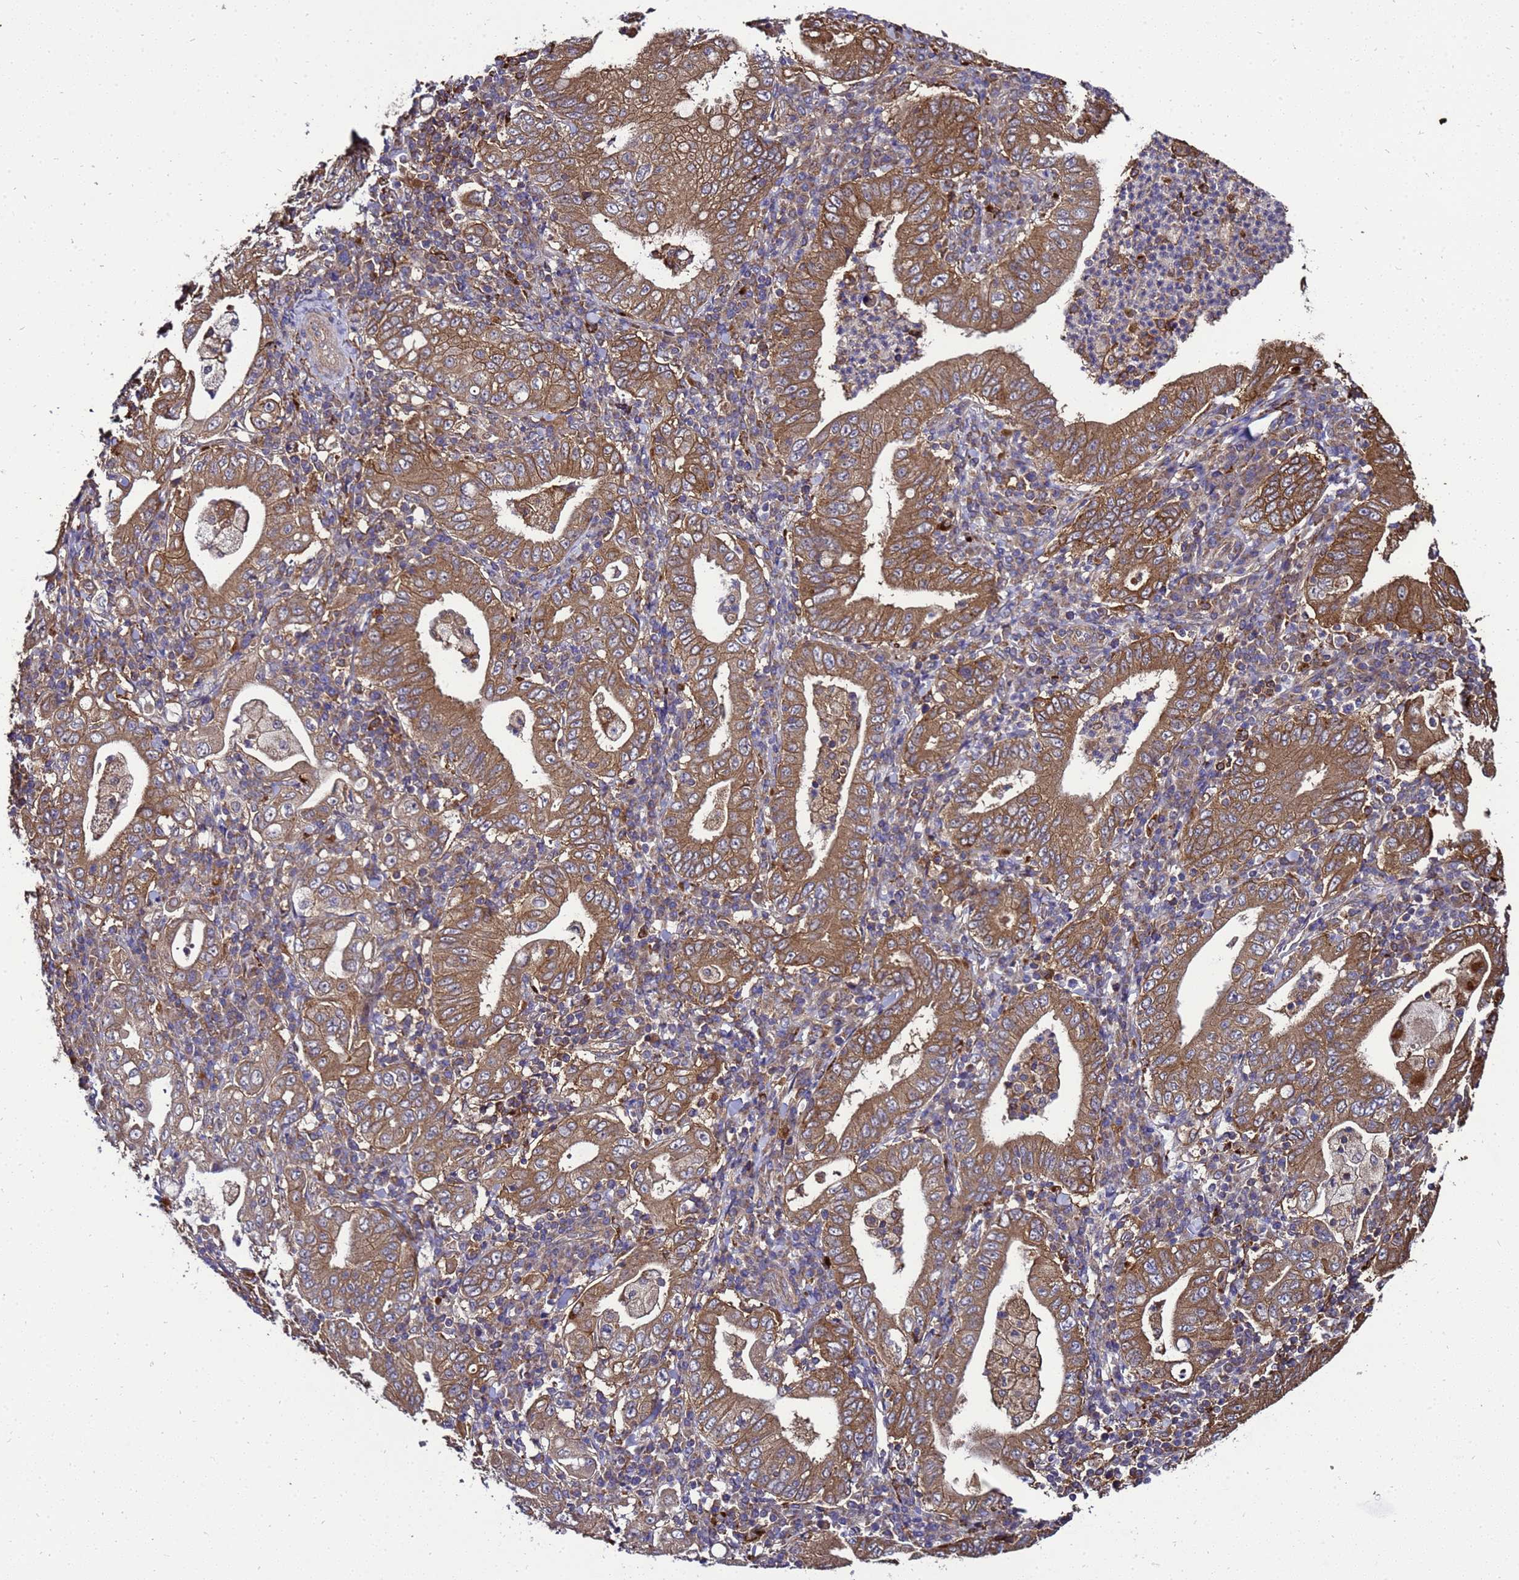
{"staining": {"intensity": "strong", "quantity": ">75%", "location": "cytoplasmic/membranous"}, "tissue": "stomach cancer", "cell_type": "Tumor cells", "image_type": "cancer", "snomed": [{"axis": "morphology", "description": "Normal tissue, NOS"}, {"axis": "morphology", "description": "Adenocarcinoma, NOS"}, {"axis": "topography", "description": "Esophagus"}, {"axis": "topography", "description": "Stomach, upper"}, {"axis": "topography", "description": "Peripheral nerve tissue"}], "caption": "IHC photomicrograph of neoplastic tissue: human adenocarcinoma (stomach) stained using immunohistochemistry (IHC) exhibits high levels of strong protein expression localized specifically in the cytoplasmic/membranous of tumor cells, appearing as a cytoplasmic/membranous brown color.", "gene": "TRABD", "patient": {"sex": "male", "age": 62}}